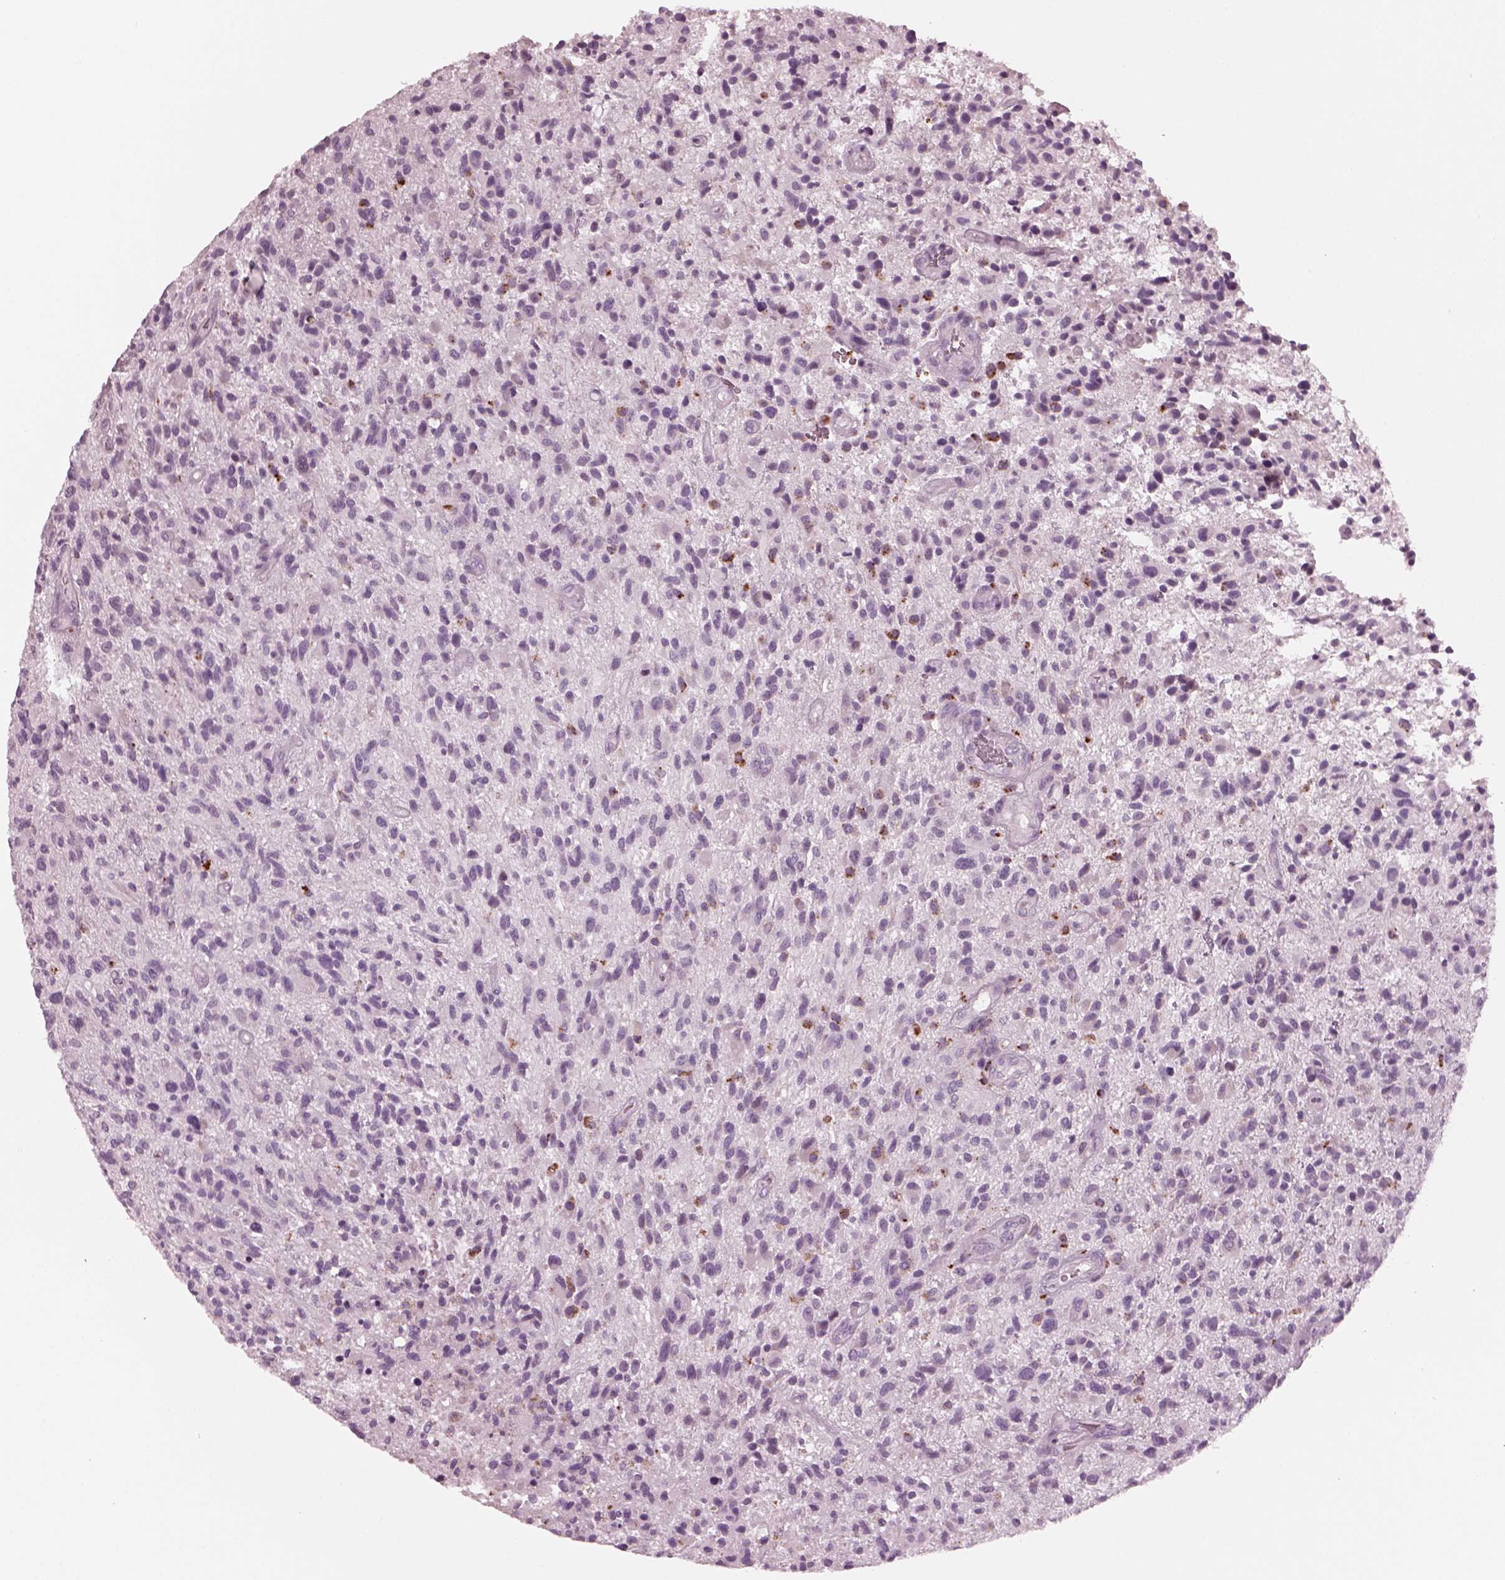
{"staining": {"intensity": "negative", "quantity": "none", "location": "none"}, "tissue": "glioma", "cell_type": "Tumor cells", "image_type": "cancer", "snomed": [{"axis": "morphology", "description": "Glioma, malignant, High grade"}, {"axis": "topography", "description": "Brain"}], "caption": "The histopathology image exhibits no significant expression in tumor cells of glioma.", "gene": "SLAMF8", "patient": {"sex": "male", "age": 47}}